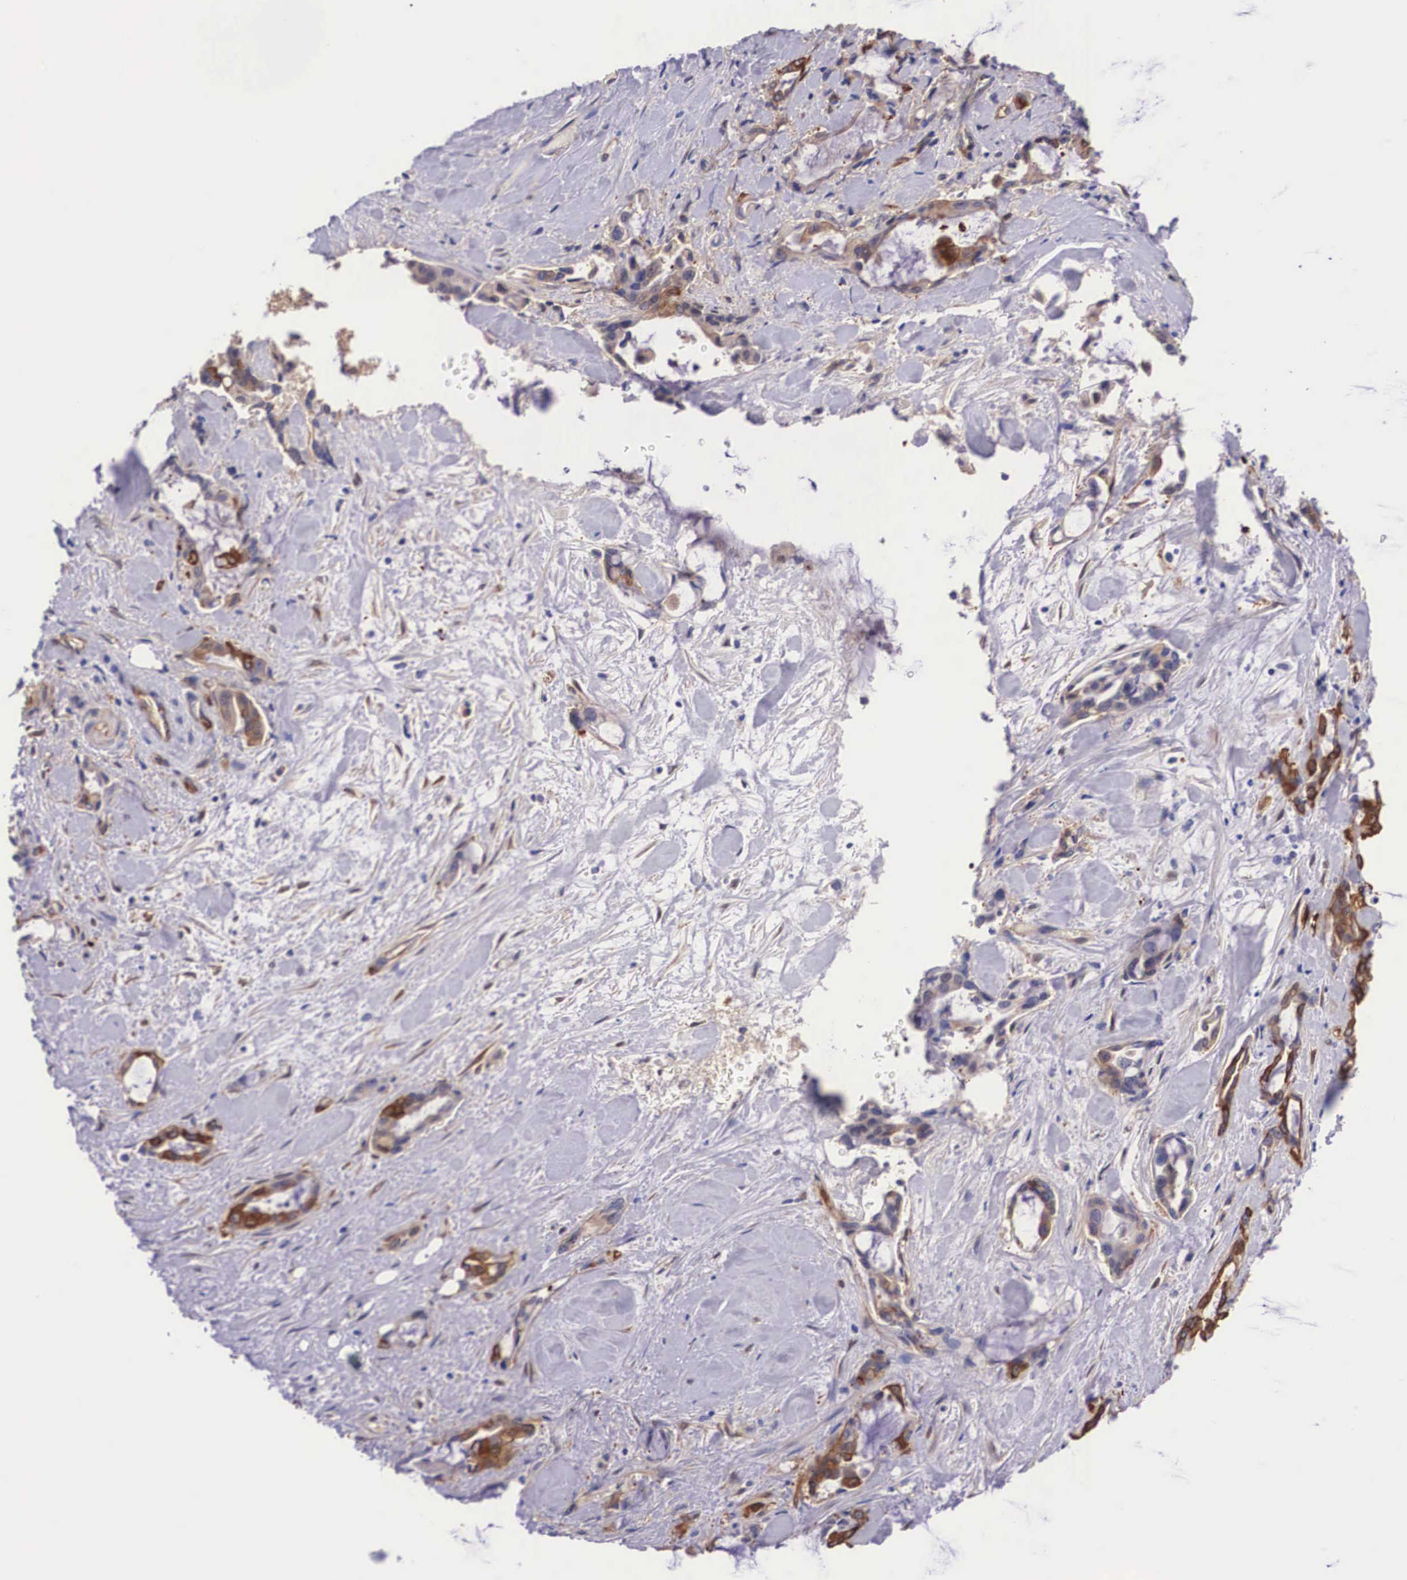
{"staining": {"intensity": "strong", "quantity": ">75%", "location": "cytoplasmic/membranous"}, "tissue": "pancreatic cancer", "cell_type": "Tumor cells", "image_type": "cancer", "snomed": [{"axis": "morphology", "description": "Adenocarcinoma, NOS"}, {"axis": "topography", "description": "Pancreas"}], "caption": "Immunohistochemical staining of human pancreatic cancer (adenocarcinoma) displays strong cytoplasmic/membranous protein staining in approximately >75% of tumor cells. (brown staining indicates protein expression, while blue staining denotes nuclei).", "gene": "BCAR1", "patient": {"sex": "female", "age": 70}}